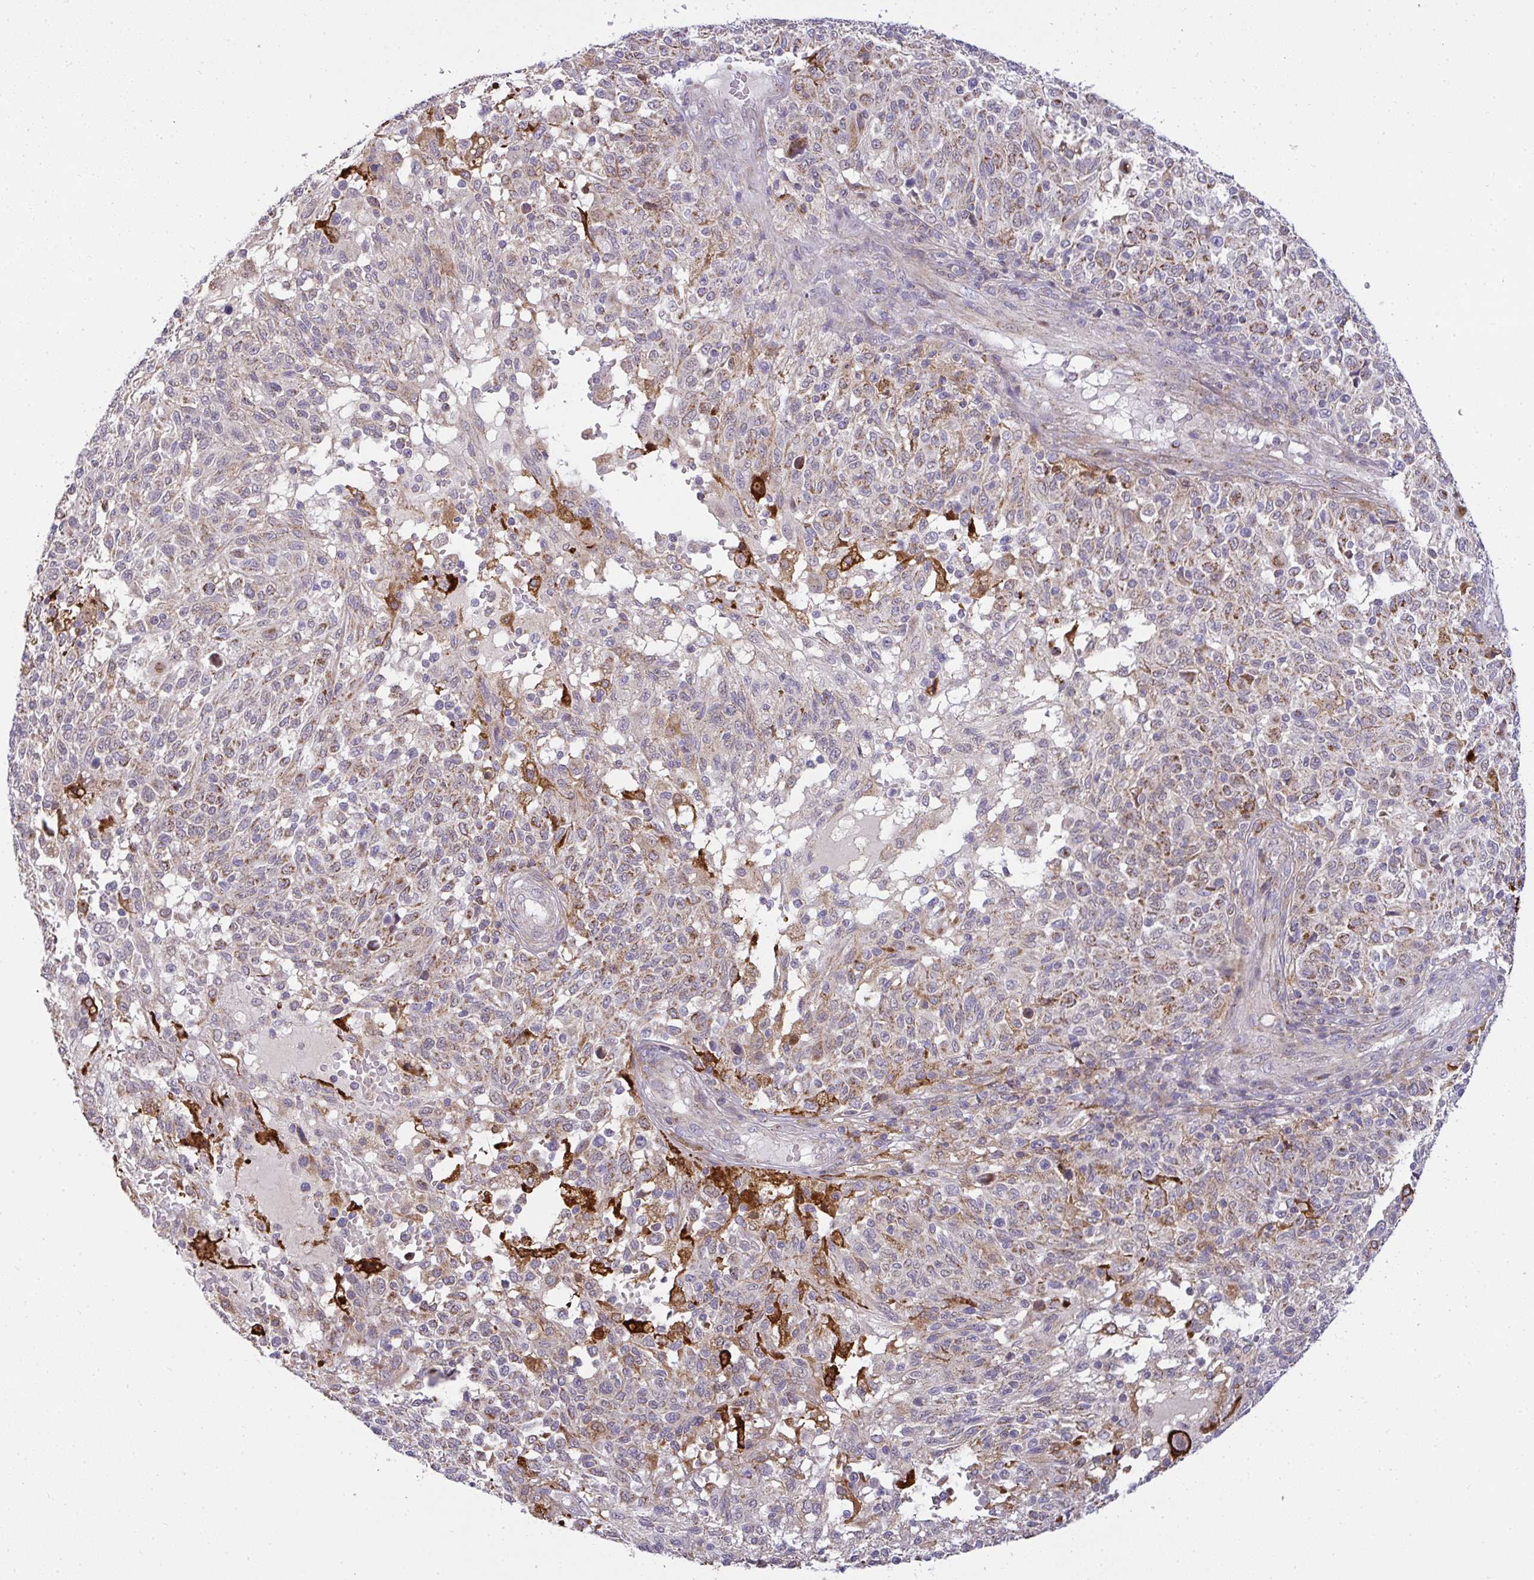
{"staining": {"intensity": "moderate", "quantity": ">75%", "location": "cytoplasmic/membranous"}, "tissue": "melanoma", "cell_type": "Tumor cells", "image_type": "cancer", "snomed": [{"axis": "morphology", "description": "Malignant melanoma, NOS"}, {"axis": "topography", "description": "Skin"}], "caption": "Melanoma stained with immunohistochemistry shows moderate cytoplasmic/membranous expression in approximately >75% of tumor cells.", "gene": "SRRM4", "patient": {"sex": "male", "age": 66}}